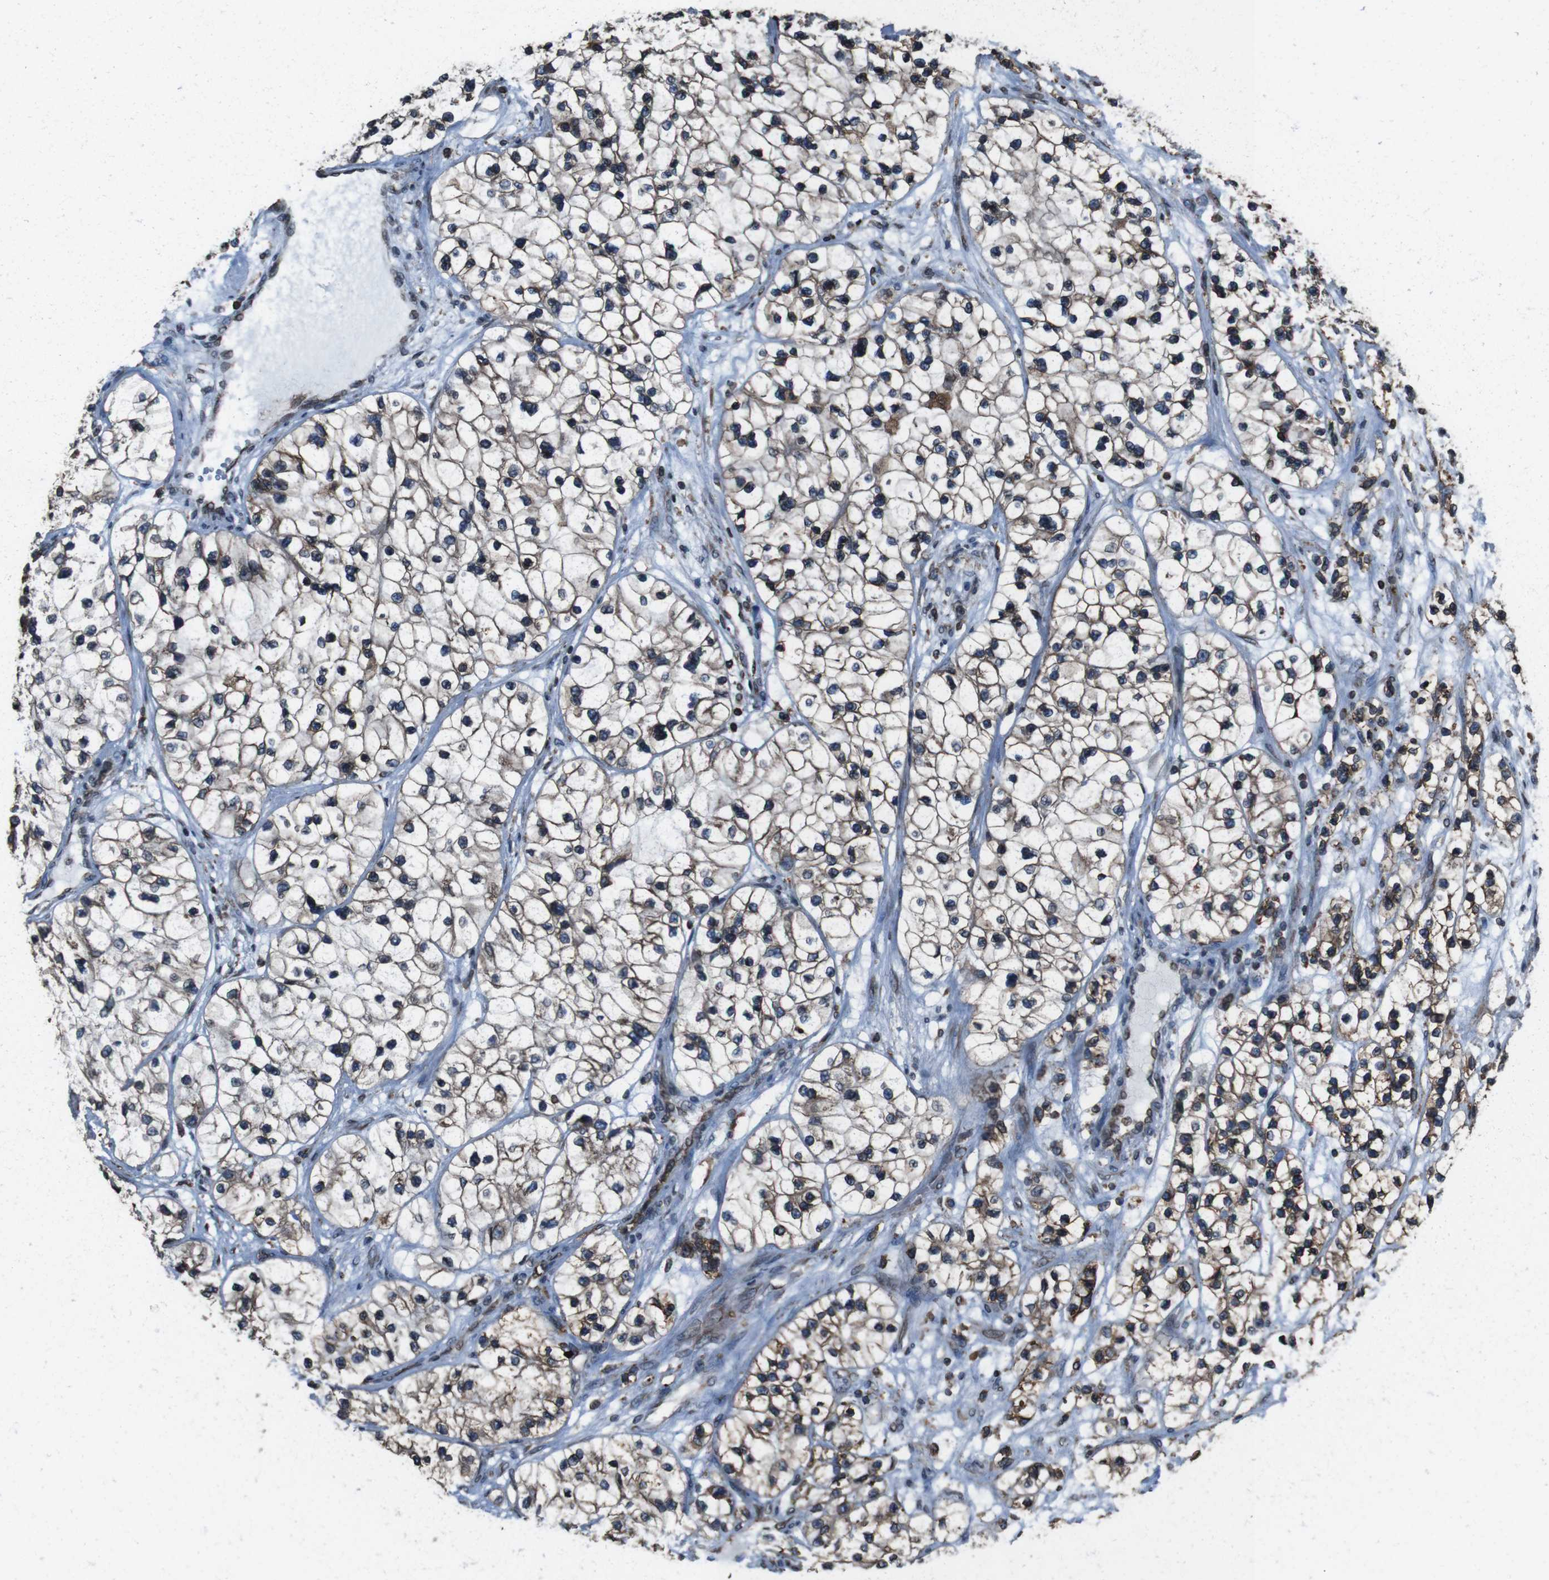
{"staining": {"intensity": "moderate", "quantity": "25%-75%", "location": "cytoplasmic/membranous"}, "tissue": "renal cancer", "cell_type": "Tumor cells", "image_type": "cancer", "snomed": [{"axis": "morphology", "description": "Adenocarcinoma, NOS"}, {"axis": "topography", "description": "Kidney"}], "caption": "Immunohistochemical staining of human renal cancer (adenocarcinoma) exhibits medium levels of moderate cytoplasmic/membranous staining in about 25%-75% of tumor cells. The staining was performed using DAB (3,3'-diaminobenzidine), with brown indicating positive protein expression. Nuclei are stained blue with hematoxylin.", "gene": "APMAP", "patient": {"sex": "female", "age": 57}}